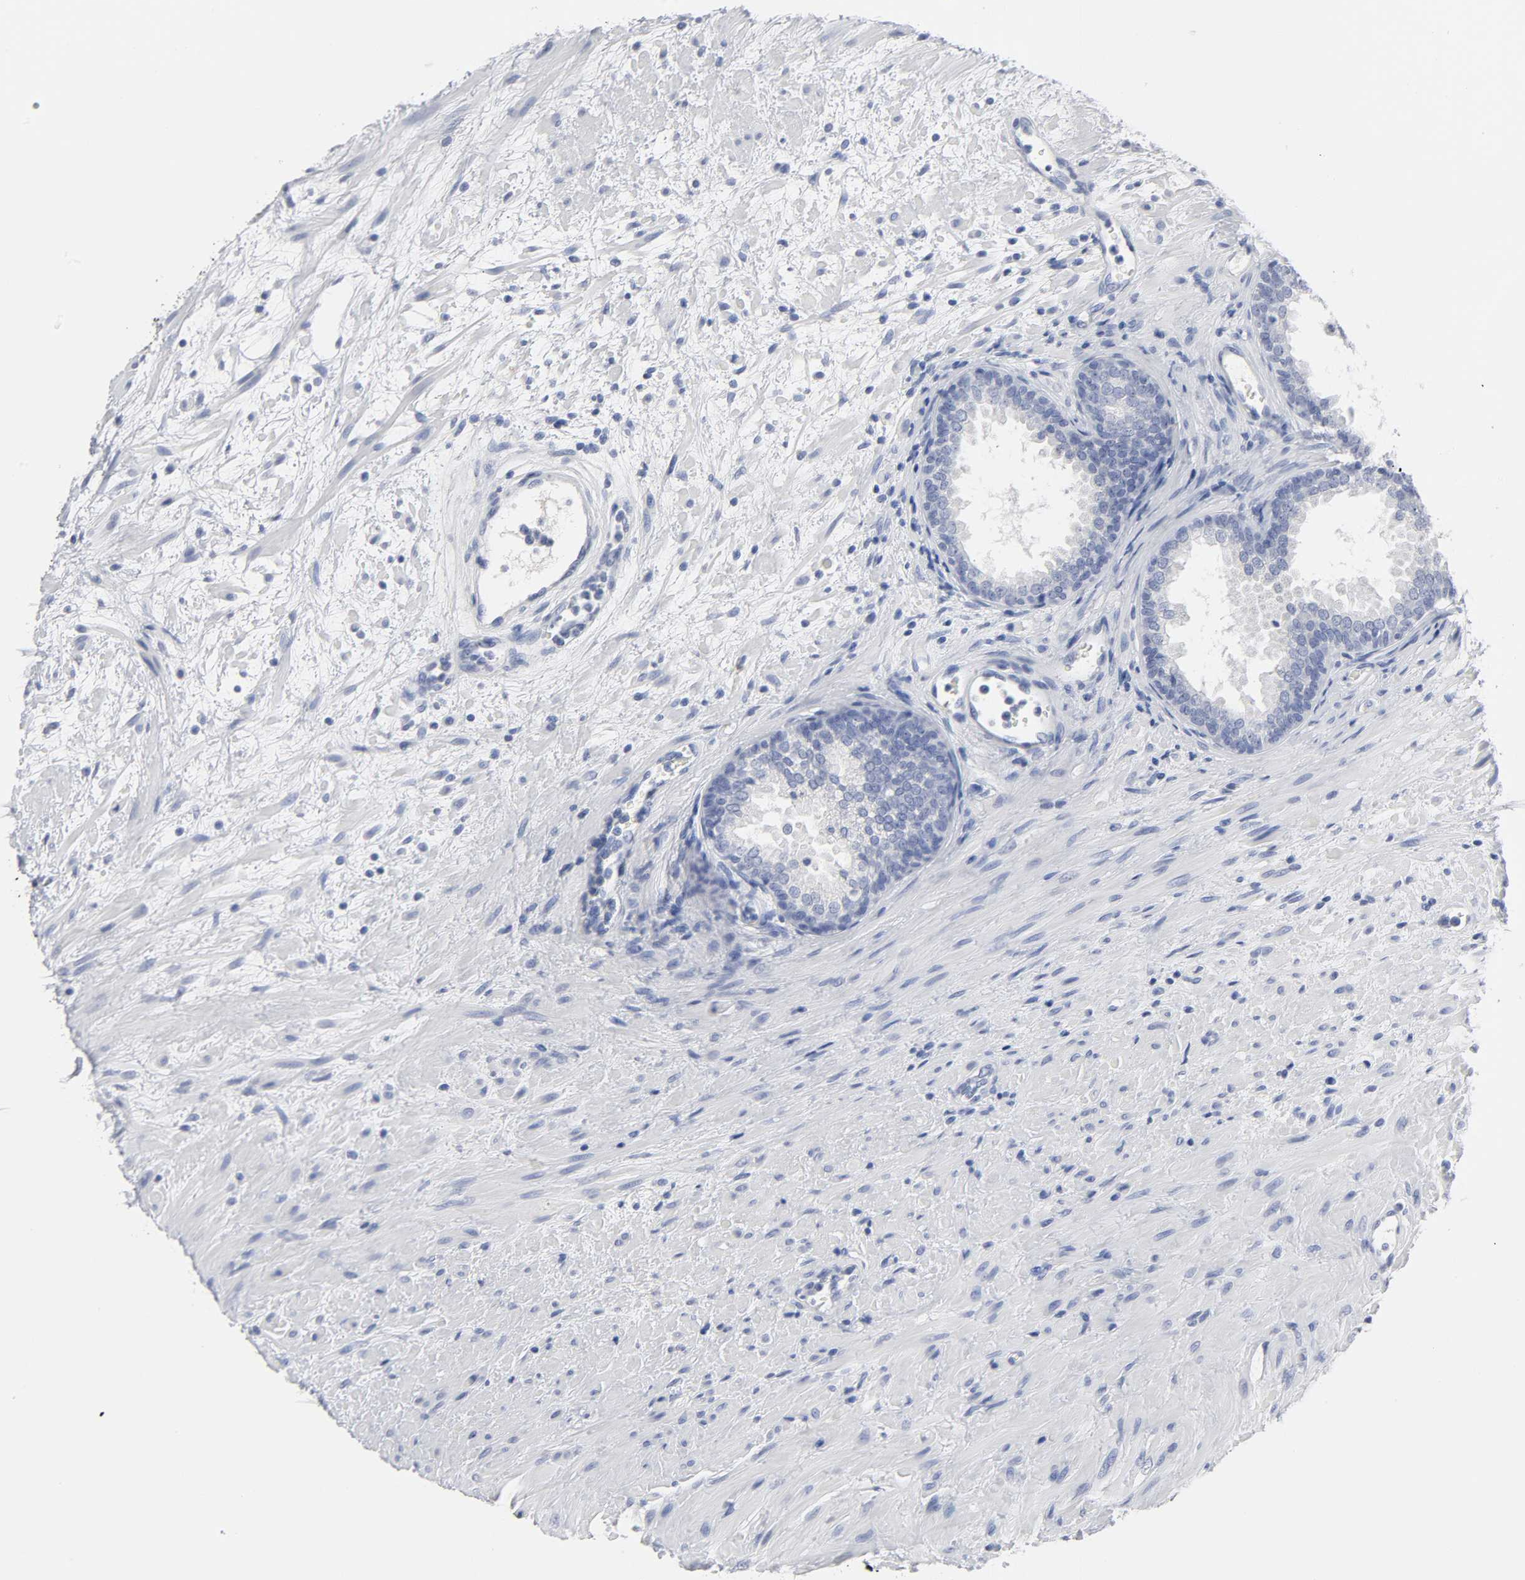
{"staining": {"intensity": "negative", "quantity": "none", "location": "none"}, "tissue": "prostate", "cell_type": "Glandular cells", "image_type": "normal", "snomed": [{"axis": "morphology", "description": "Normal tissue, NOS"}, {"axis": "topography", "description": "Prostate"}], "caption": "Protein analysis of benign prostate displays no significant positivity in glandular cells.", "gene": "SLCO1B3", "patient": {"sex": "male", "age": 76}}